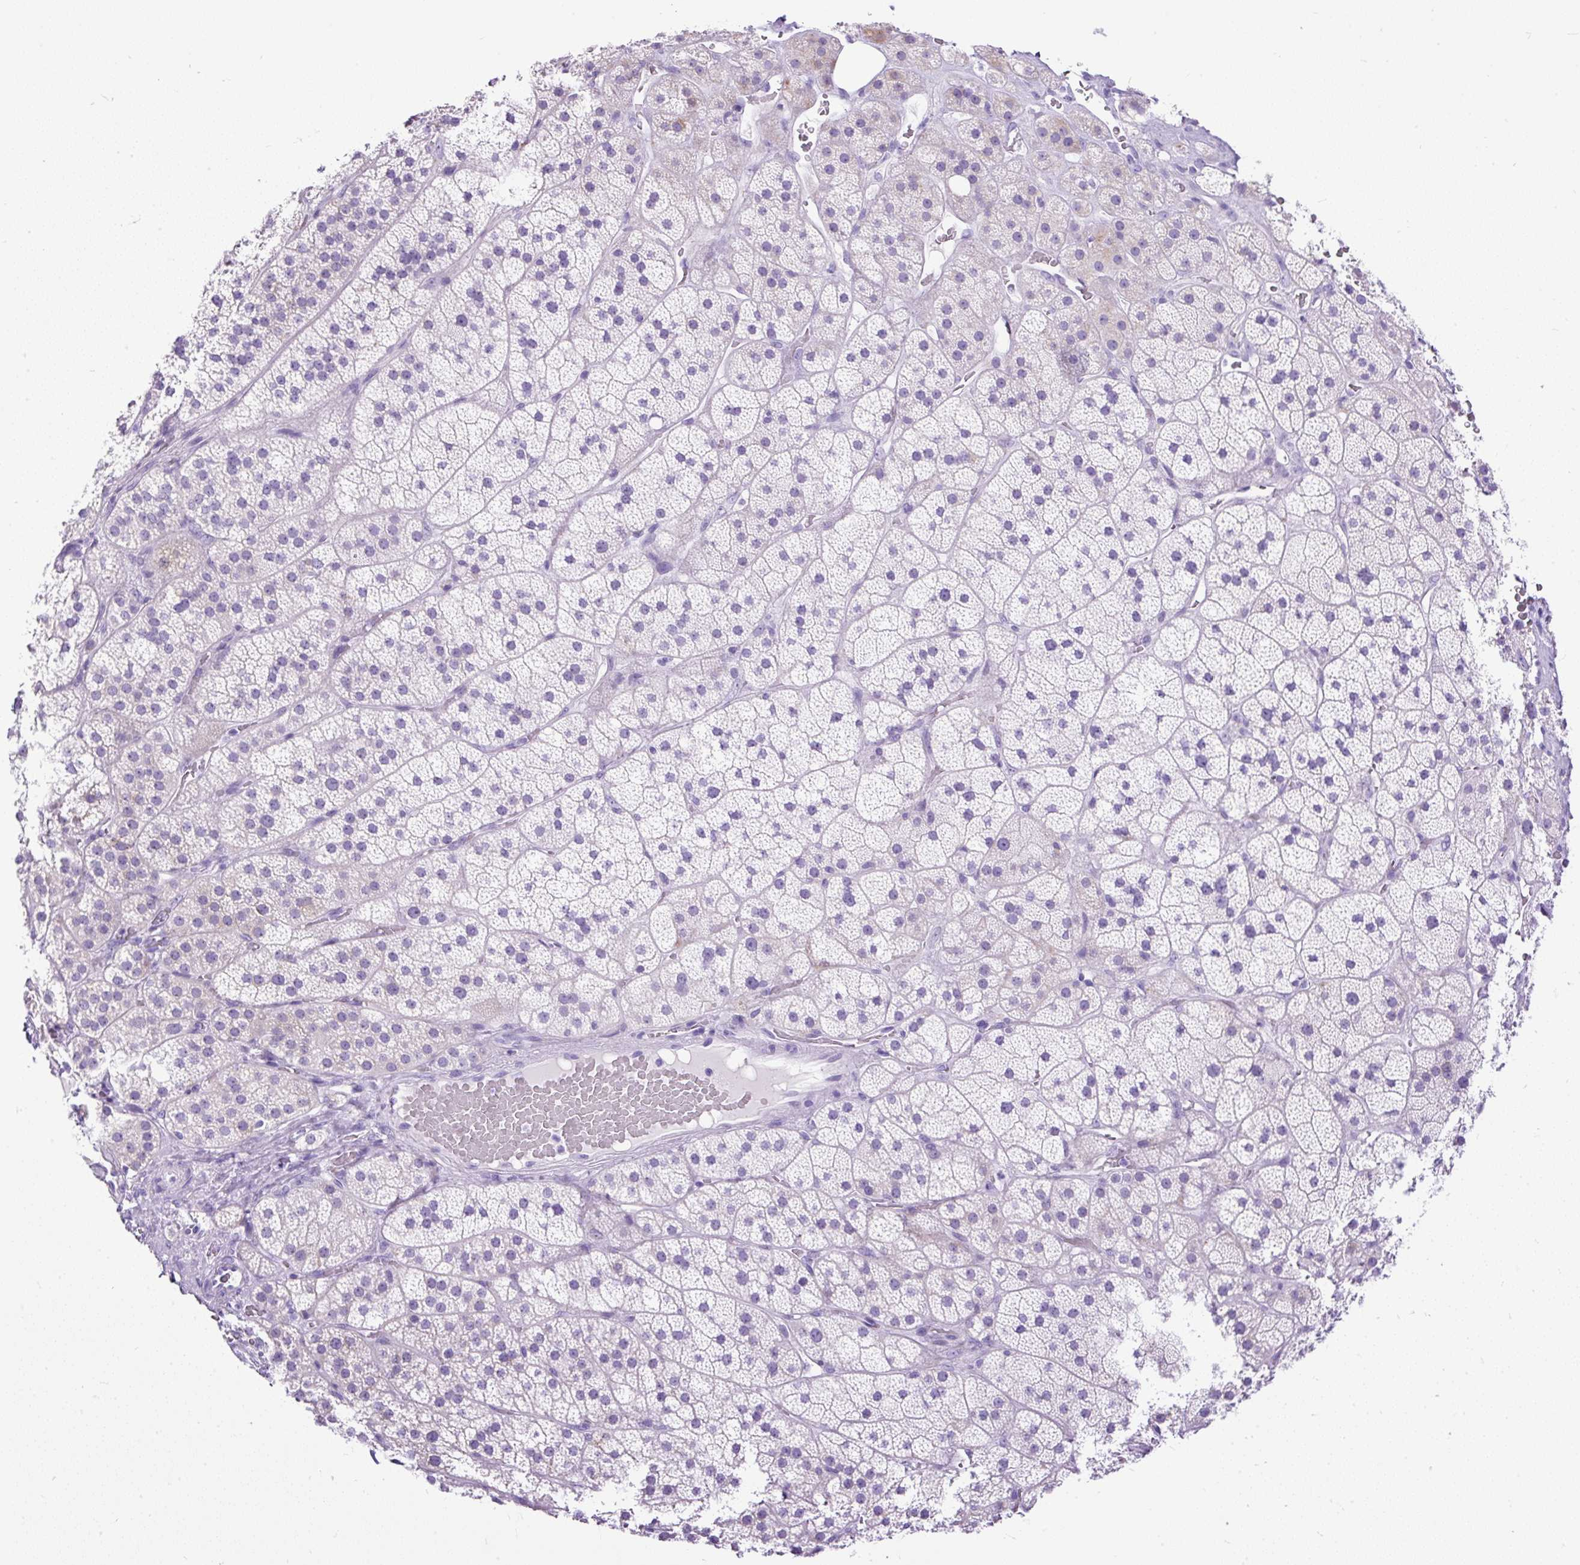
{"staining": {"intensity": "weak", "quantity": "<25%", "location": "cytoplasmic/membranous"}, "tissue": "adrenal gland", "cell_type": "Glandular cells", "image_type": "normal", "snomed": [{"axis": "morphology", "description": "Normal tissue, NOS"}, {"axis": "topography", "description": "Adrenal gland"}], "caption": "This is an immunohistochemistry (IHC) photomicrograph of unremarkable adrenal gland. There is no staining in glandular cells.", "gene": "PDIA2", "patient": {"sex": "male", "age": 57}}